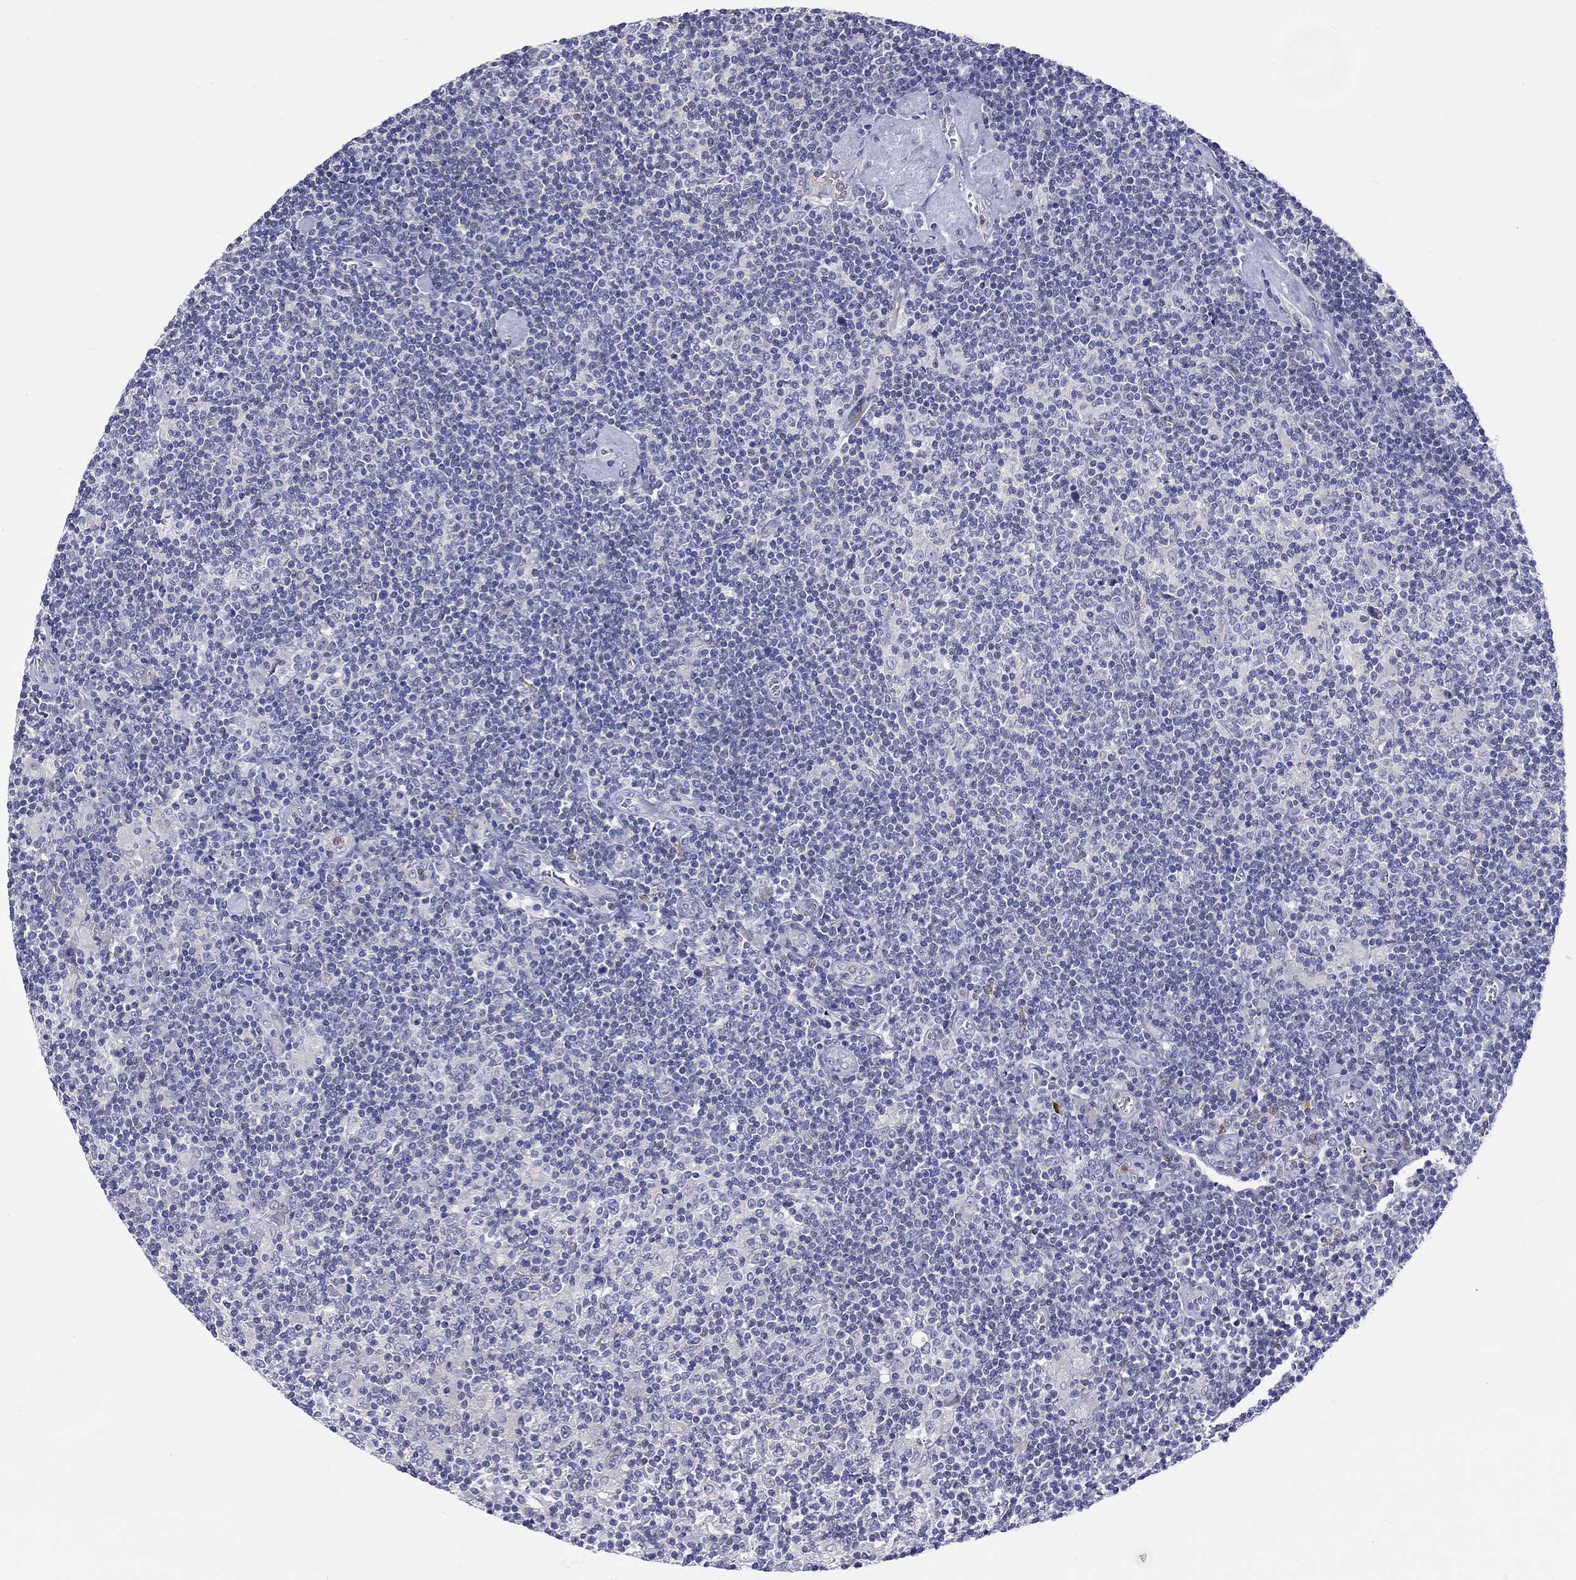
{"staining": {"intensity": "negative", "quantity": "none", "location": "none"}, "tissue": "lymphoma", "cell_type": "Tumor cells", "image_type": "cancer", "snomed": [{"axis": "morphology", "description": "Hodgkin's disease, NOS"}, {"axis": "topography", "description": "Lymph node"}], "caption": "Hodgkin's disease stained for a protein using IHC shows no expression tumor cells.", "gene": "ABCG4", "patient": {"sex": "male", "age": 40}}